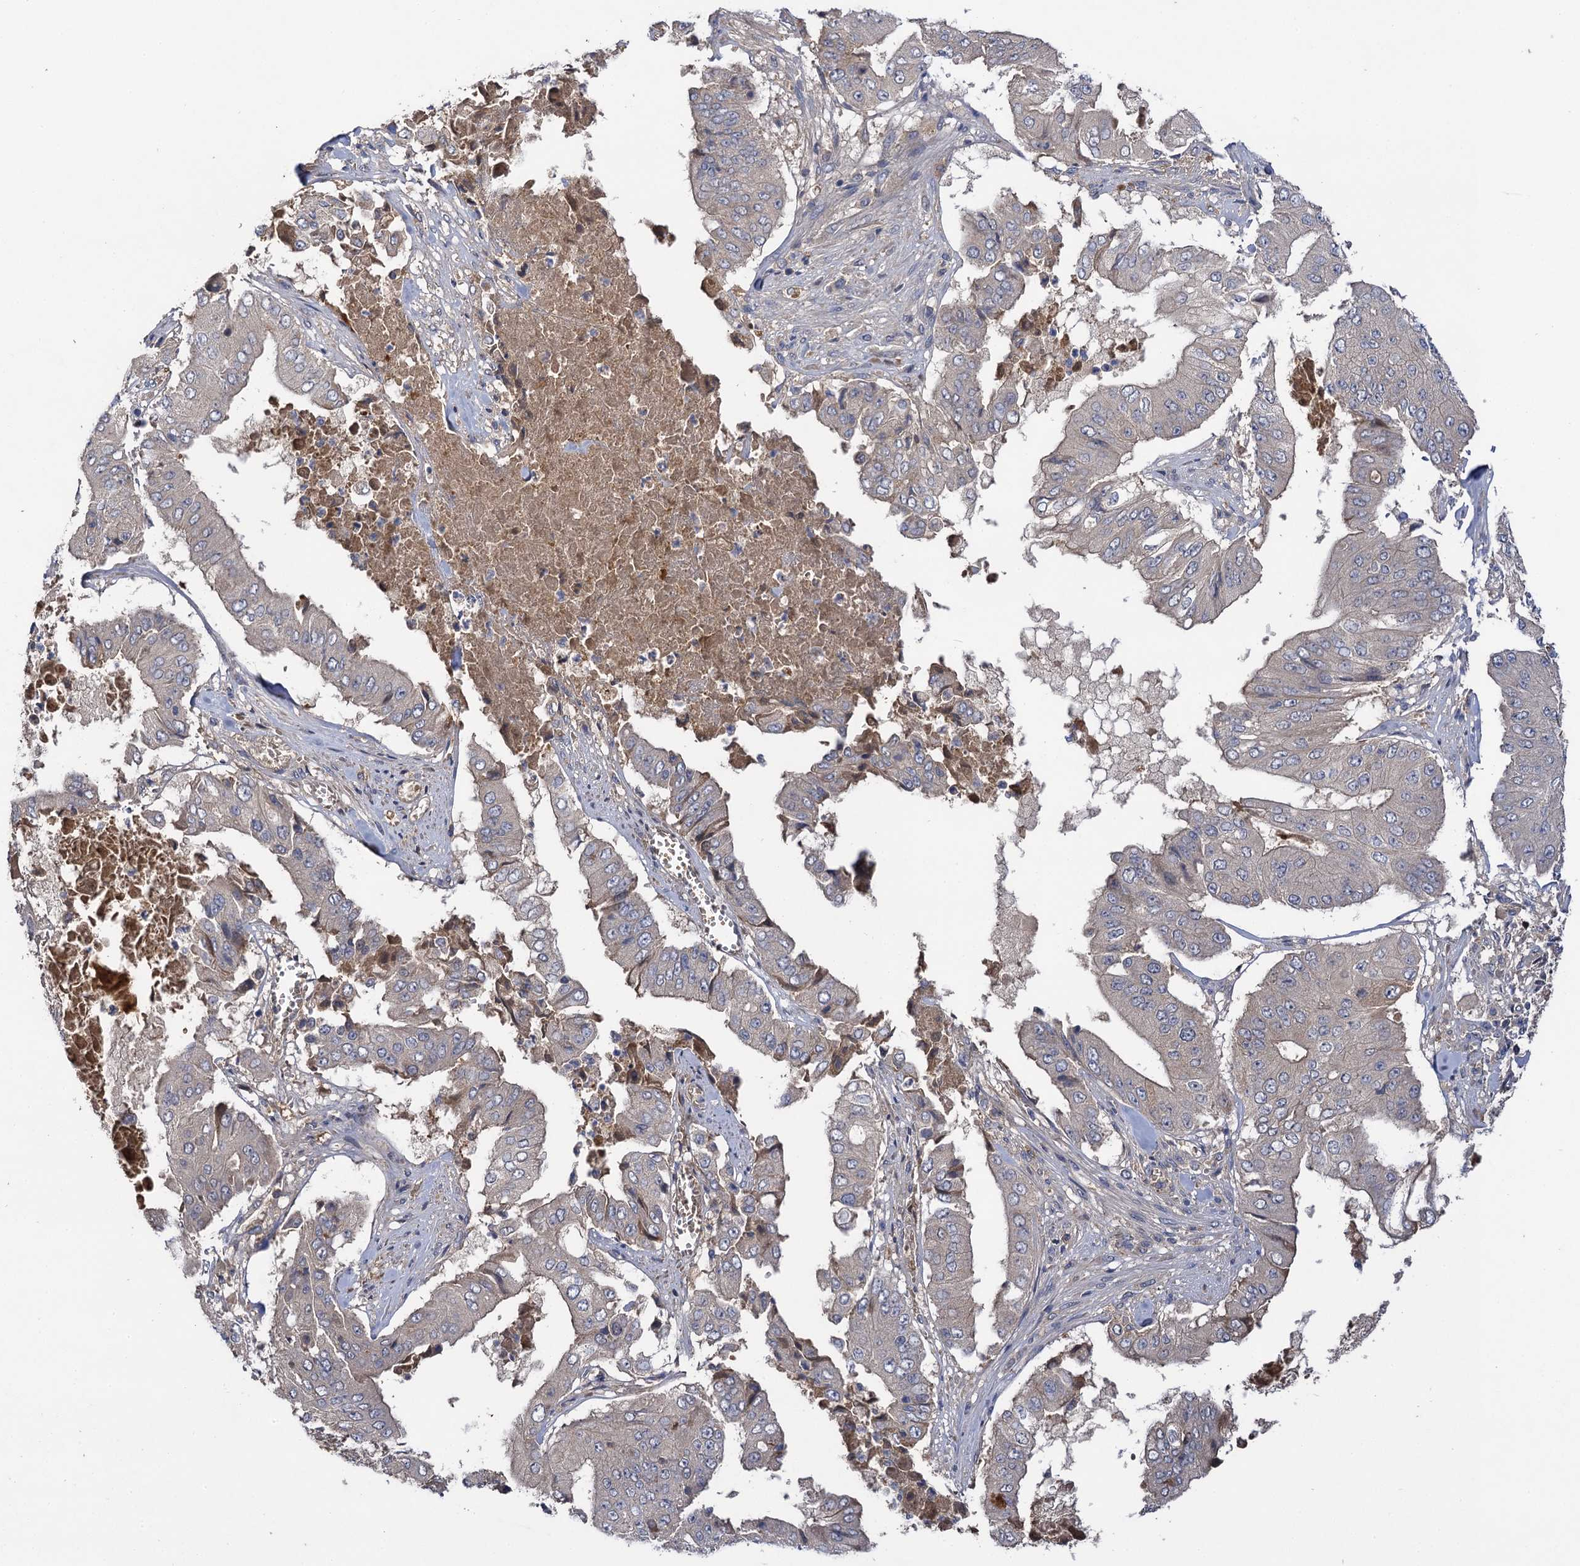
{"staining": {"intensity": "weak", "quantity": "<25%", "location": "cytoplasmic/membranous"}, "tissue": "pancreatic cancer", "cell_type": "Tumor cells", "image_type": "cancer", "snomed": [{"axis": "morphology", "description": "Adenocarcinoma, NOS"}, {"axis": "topography", "description": "Pancreas"}], "caption": "Immunohistochemistry (IHC) micrograph of neoplastic tissue: adenocarcinoma (pancreatic) stained with DAB (3,3'-diaminobenzidine) displays no significant protein positivity in tumor cells.", "gene": "USP50", "patient": {"sex": "female", "age": 77}}